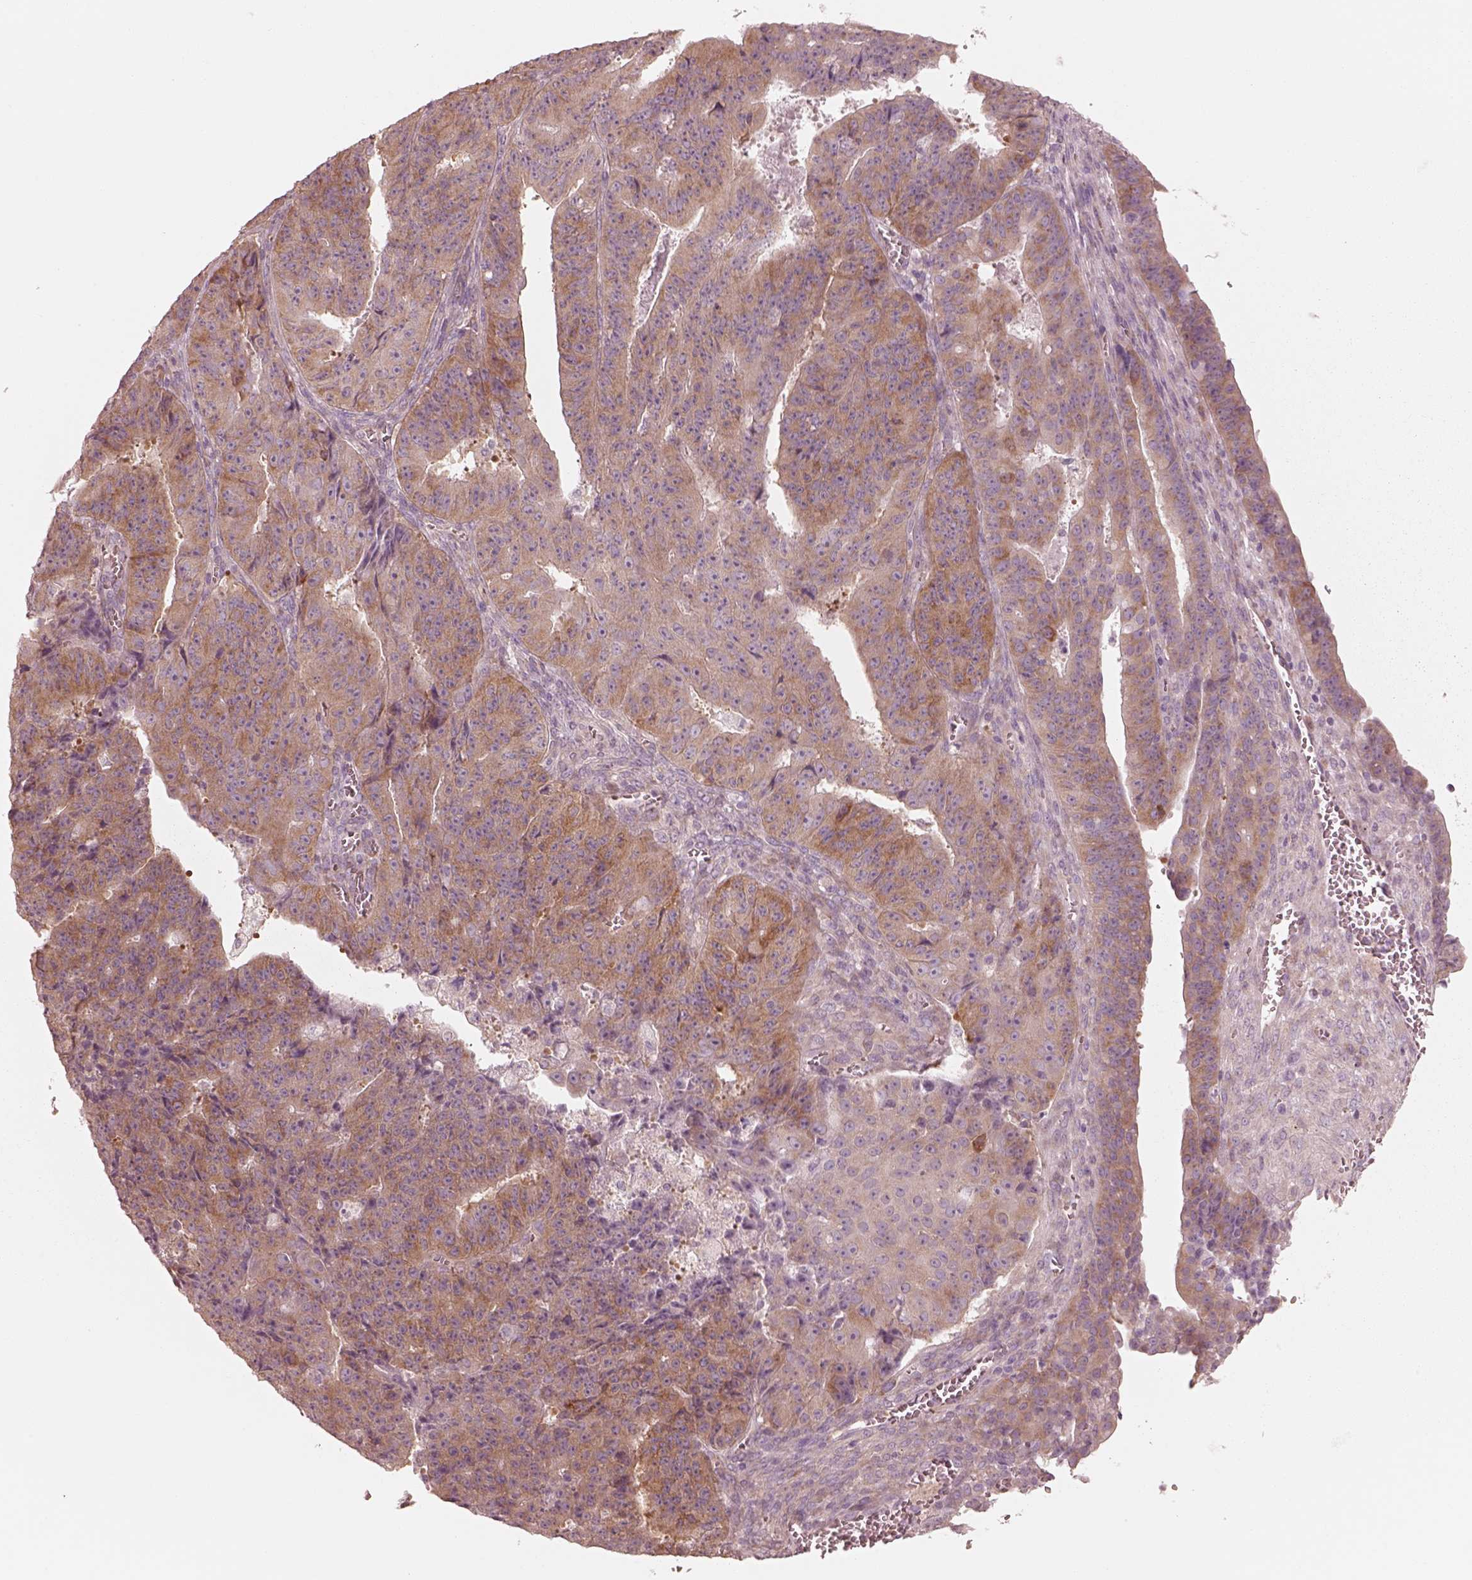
{"staining": {"intensity": "moderate", "quantity": ">75%", "location": "cytoplasmic/membranous"}, "tissue": "ovarian cancer", "cell_type": "Tumor cells", "image_type": "cancer", "snomed": [{"axis": "morphology", "description": "Carcinoma, endometroid"}, {"axis": "topography", "description": "Ovary"}], "caption": "Ovarian endometroid carcinoma stained with a brown dye shows moderate cytoplasmic/membranous positive positivity in approximately >75% of tumor cells.", "gene": "RAB3C", "patient": {"sex": "female", "age": 42}}